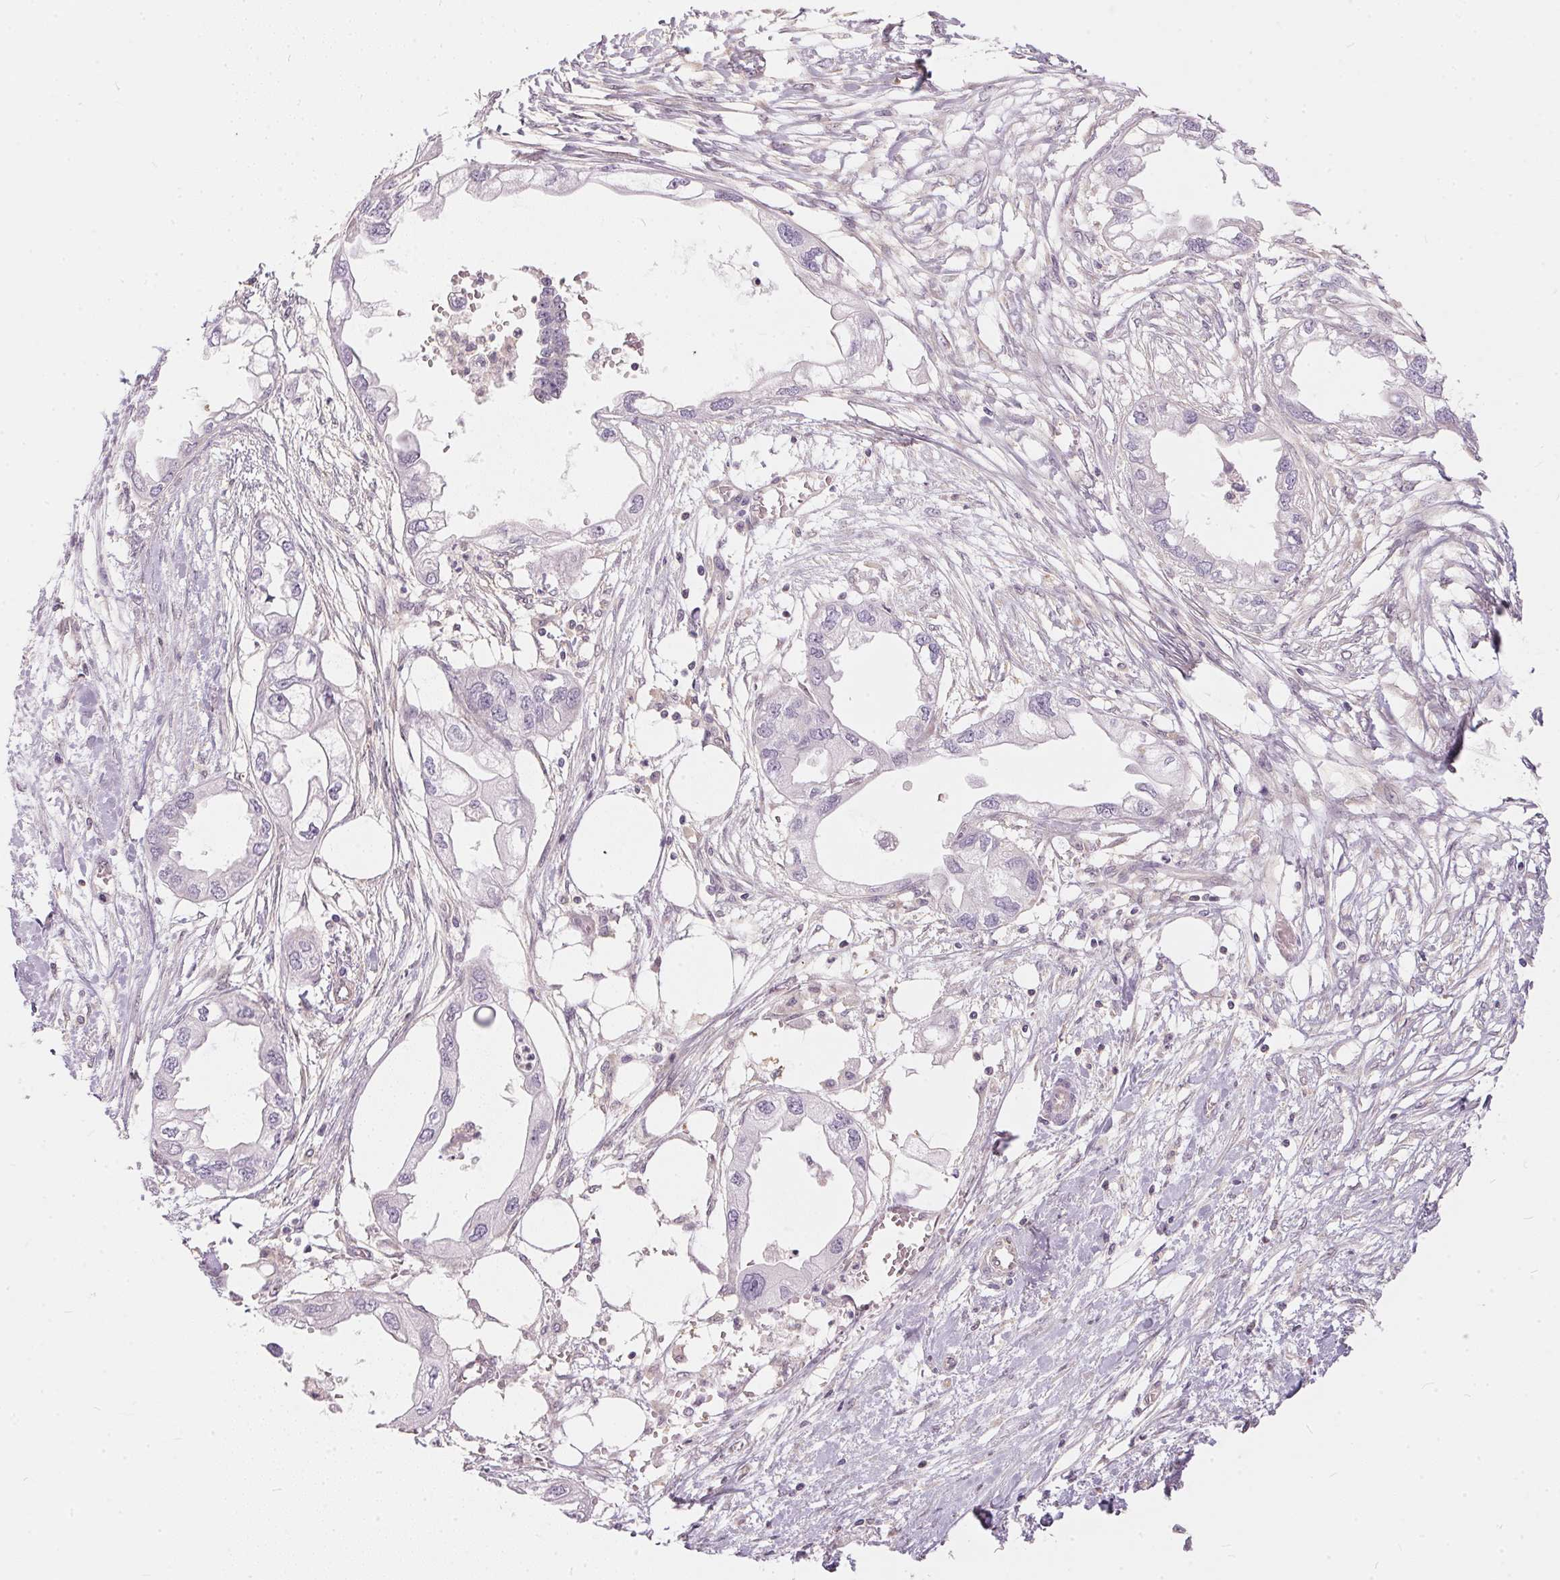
{"staining": {"intensity": "negative", "quantity": "none", "location": "none"}, "tissue": "endometrial cancer", "cell_type": "Tumor cells", "image_type": "cancer", "snomed": [{"axis": "morphology", "description": "Adenocarcinoma, NOS"}, {"axis": "morphology", "description": "Adenocarcinoma, metastatic, NOS"}, {"axis": "topography", "description": "Adipose tissue"}, {"axis": "topography", "description": "Endometrium"}], "caption": "This is a histopathology image of immunohistochemistry staining of adenocarcinoma (endometrial), which shows no staining in tumor cells.", "gene": "BLMH", "patient": {"sex": "female", "age": 67}}